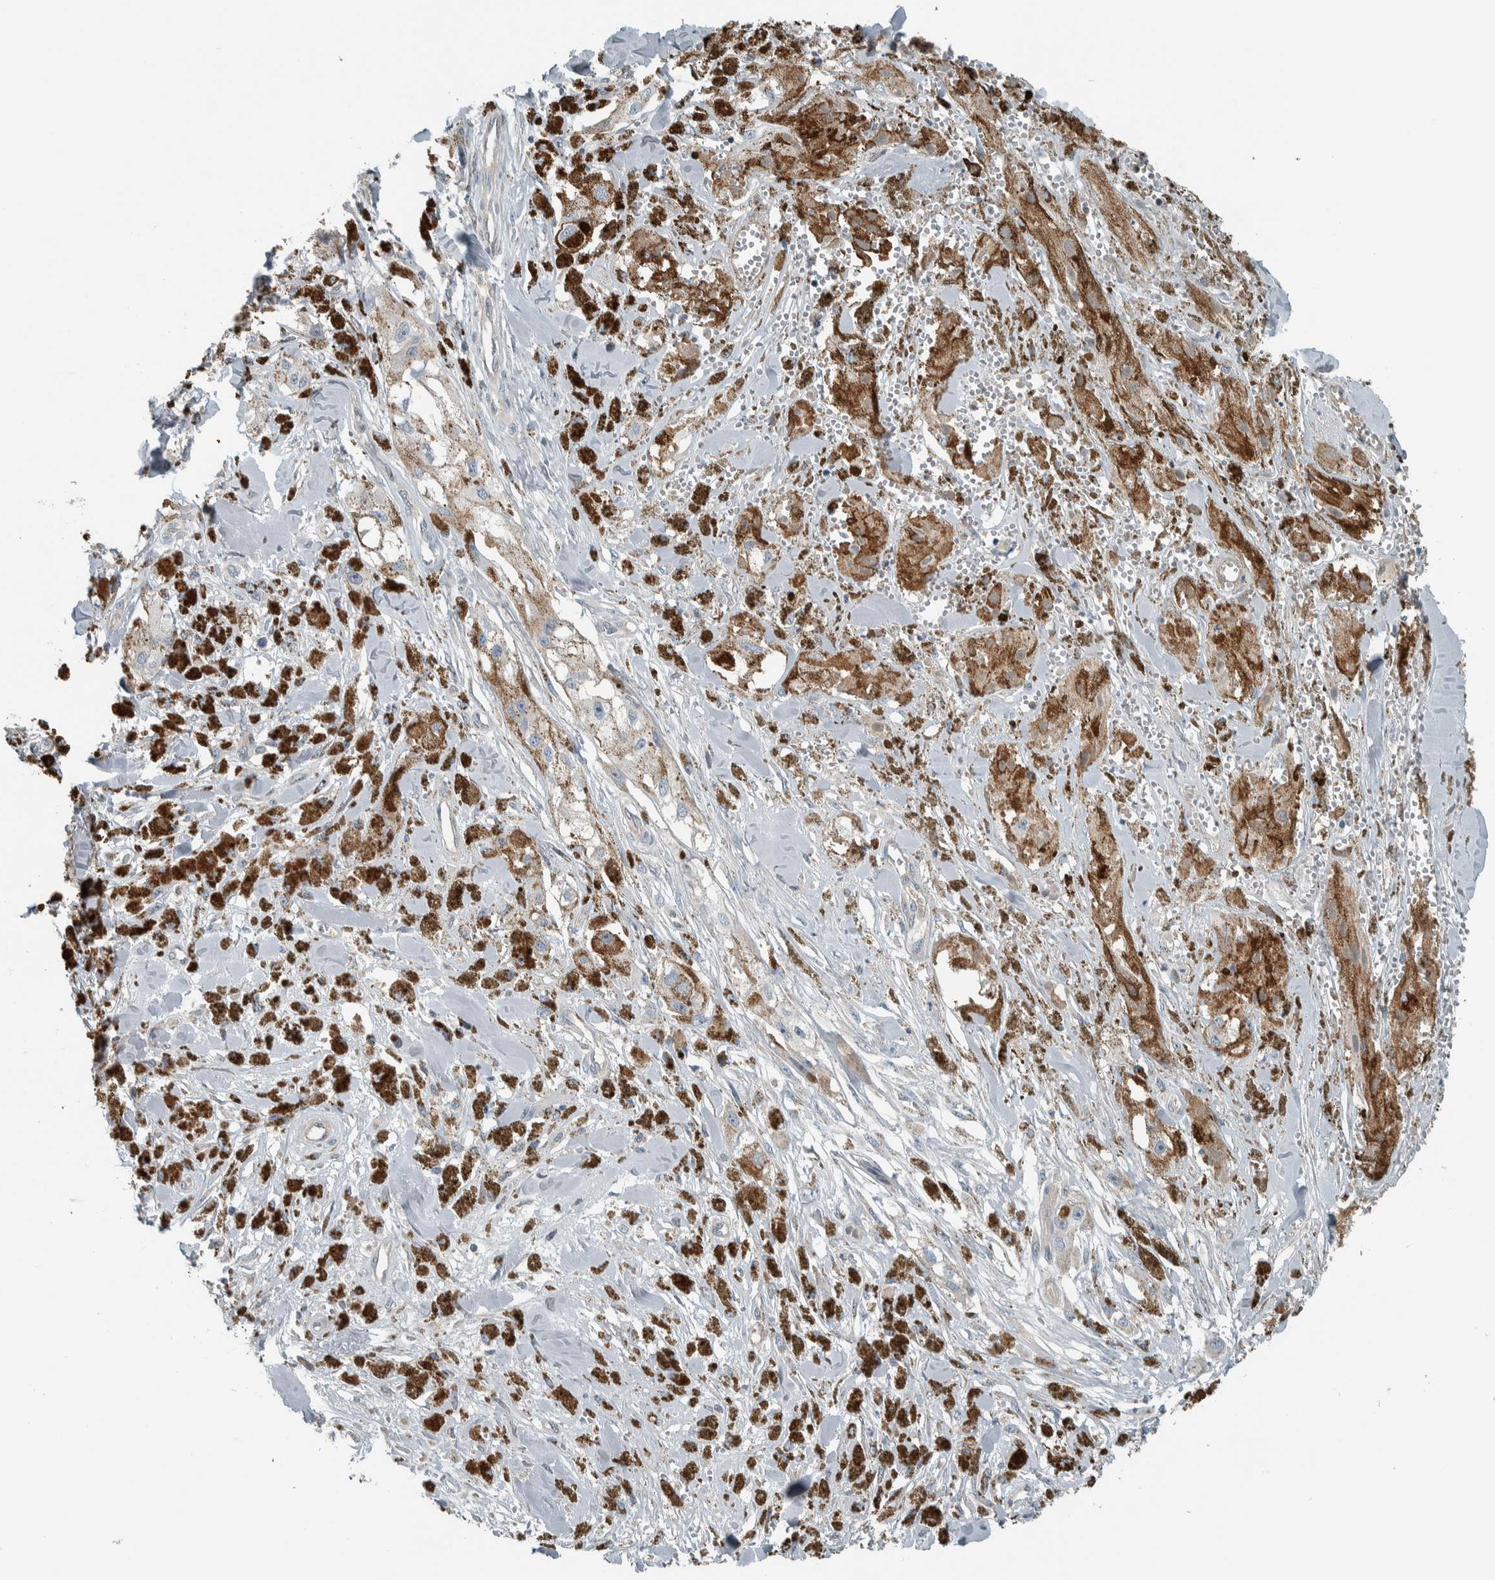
{"staining": {"intensity": "negative", "quantity": "none", "location": "none"}, "tissue": "melanoma", "cell_type": "Tumor cells", "image_type": "cancer", "snomed": [{"axis": "morphology", "description": "Malignant melanoma, NOS"}, {"axis": "topography", "description": "Skin"}], "caption": "Tumor cells are negative for protein expression in human melanoma. (DAB IHC with hematoxylin counter stain).", "gene": "ALAD", "patient": {"sex": "male", "age": 88}}